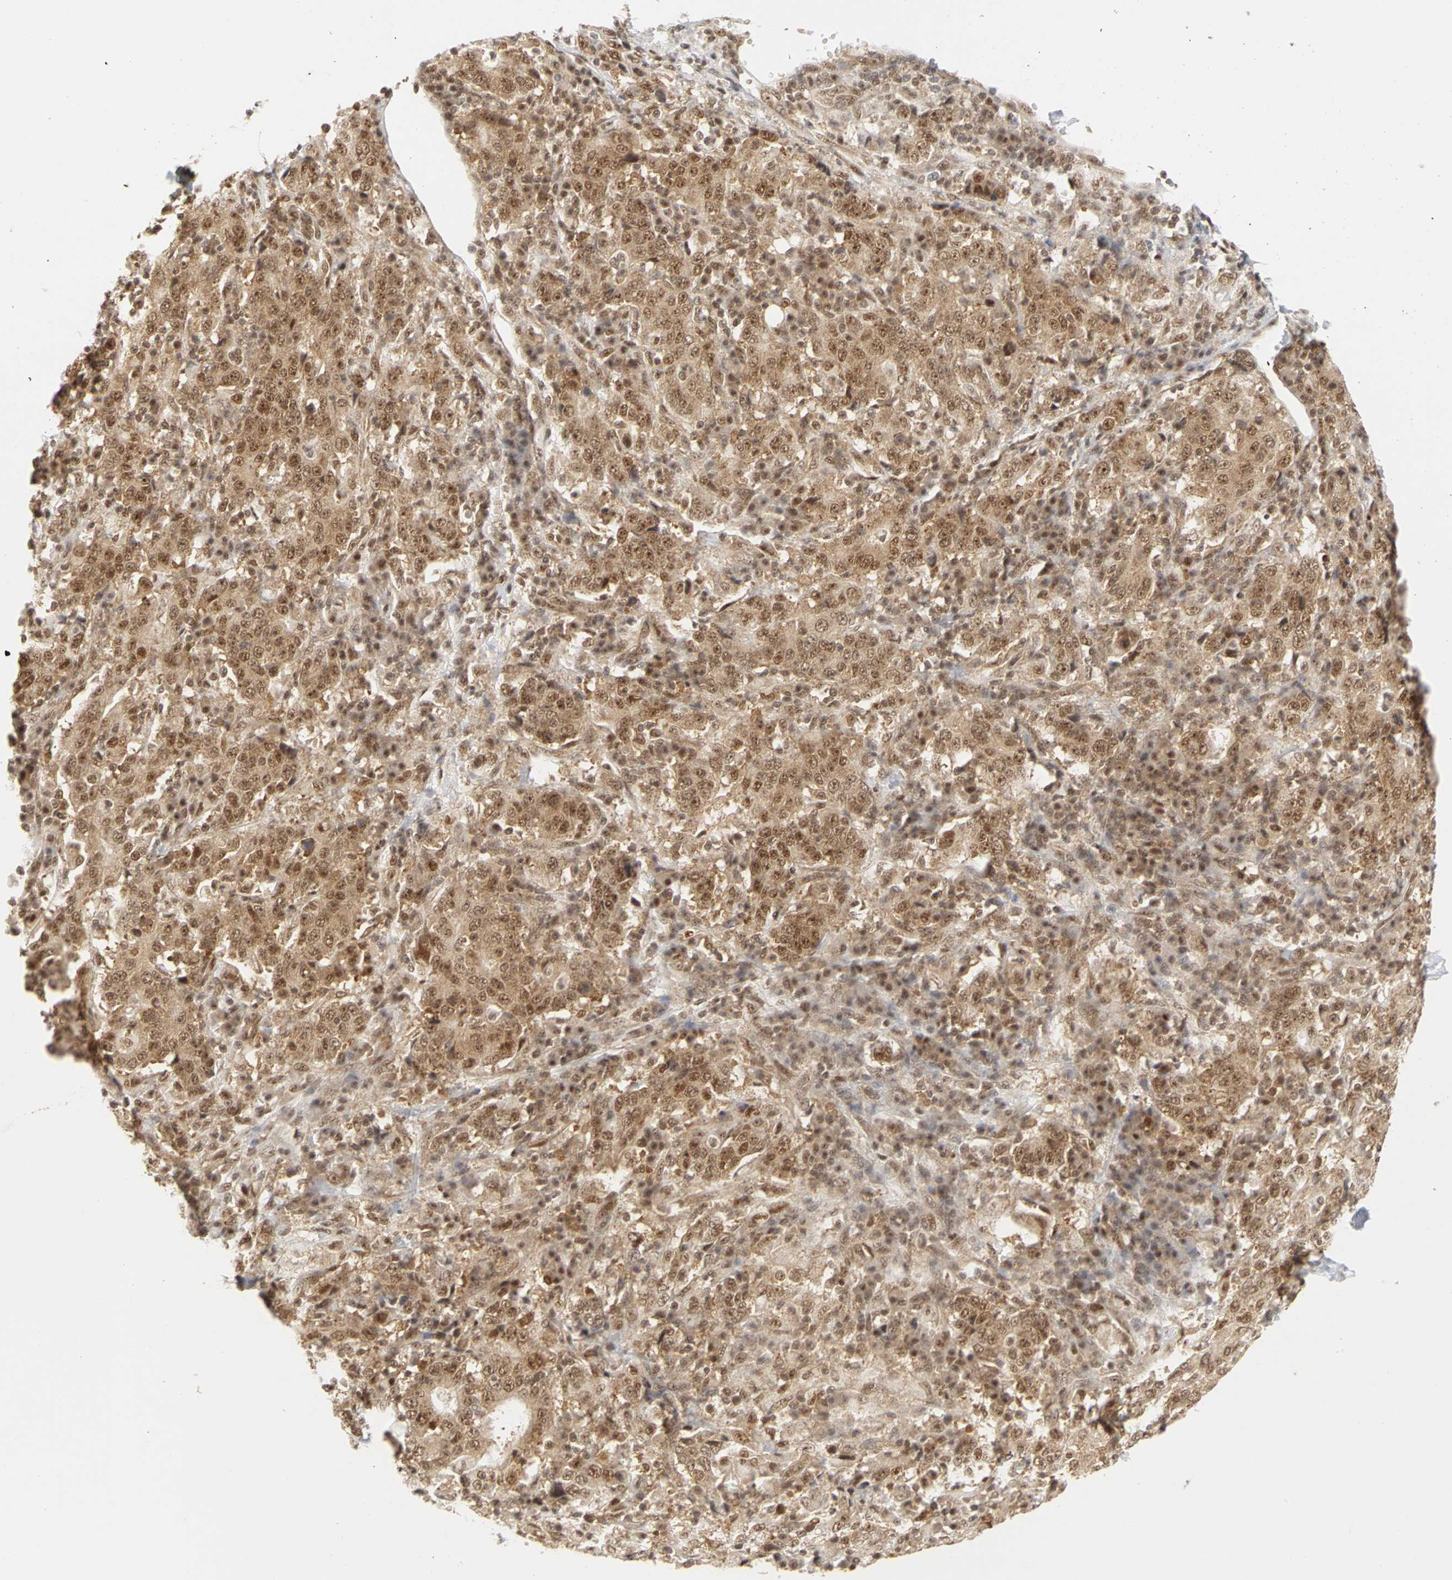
{"staining": {"intensity": "moderate", "quantity": ">75%", "location": "cytoplasmic/membranous,nuclear"}, "tissue": "stomach cancer", "cell_type": "Tumor cells", "image_type": "cancer", "snomed": [{"axis": "morphology", "description": "Normal tissue, NOS"}, {"axis": "morphology", "description": "Adenocarcinoma, NOS"}, {"axis": "topography", "description": "Stomach, upper"}, {"axis": "topography", "description": "Stomach"}], "caption": "Stomach cancer stained for a protein displays moderate cytoplasmic/membranous and nuclear positivity in tumor cells.", "gene": "CSNK2B", "patient": {"sex": "male", "age": 59}}